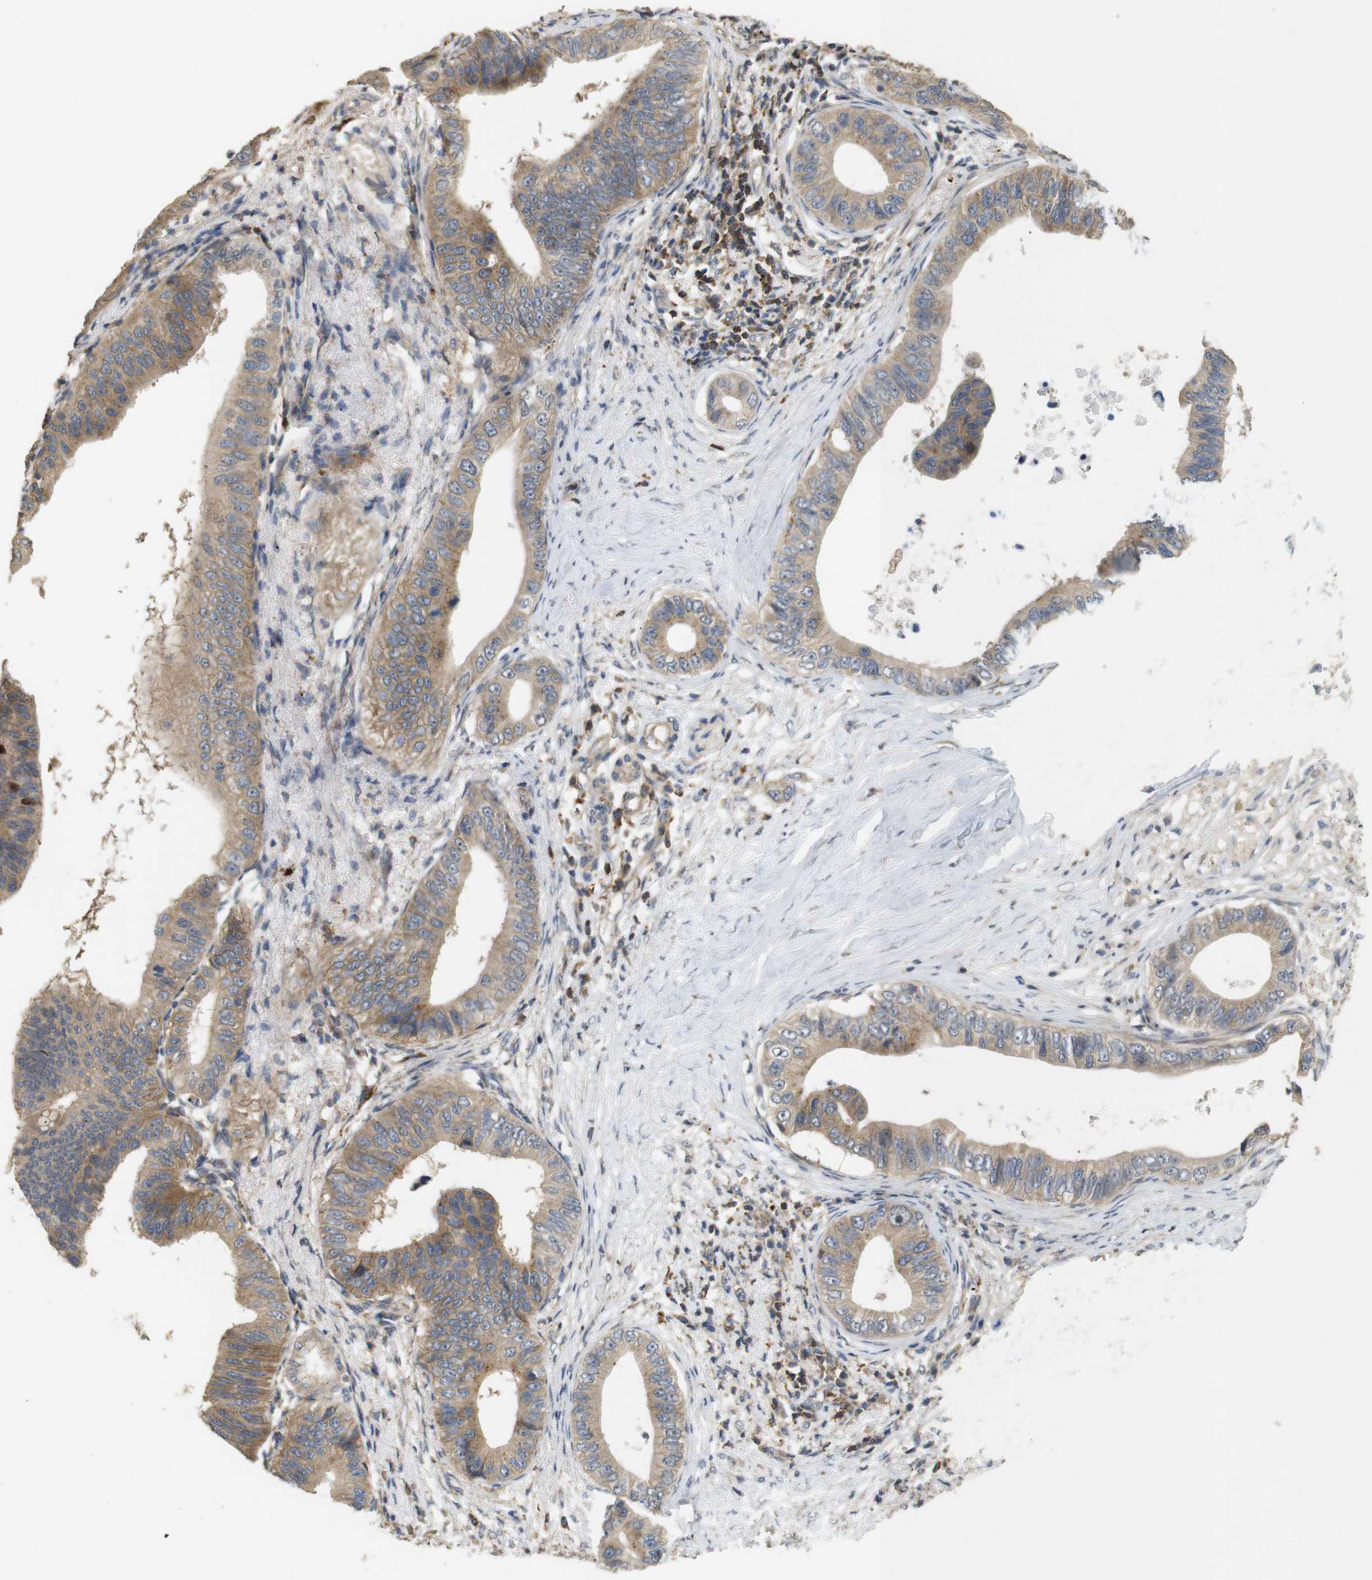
{"staining": {"intensity": "moderate", "quantity": ">75%", "location": "cytoplasmic/membranous"}, "tissue": "pancreatic cancer", "cell_type": "Tumor cells", "image_type": "cancer", "snomed": [{"axis": "morphology", "description": "Adenocarcinoma, NOS"}, {"axis": "topography", "description": "Pancreas"}], "caption": "Immunohistochemistry (IHC) of human adenocarcinoma (pancreatic) reveals medium levels of moderate cytoplasmic/membranous staining in approximately >75% of tumor cells. The staining was performed using DAB, with brown indicating positive protein expression. Nuclei are stained blue with hematoxylin.", "gene": "KSR1", "patient": {"sex": "male", "age": 77}}